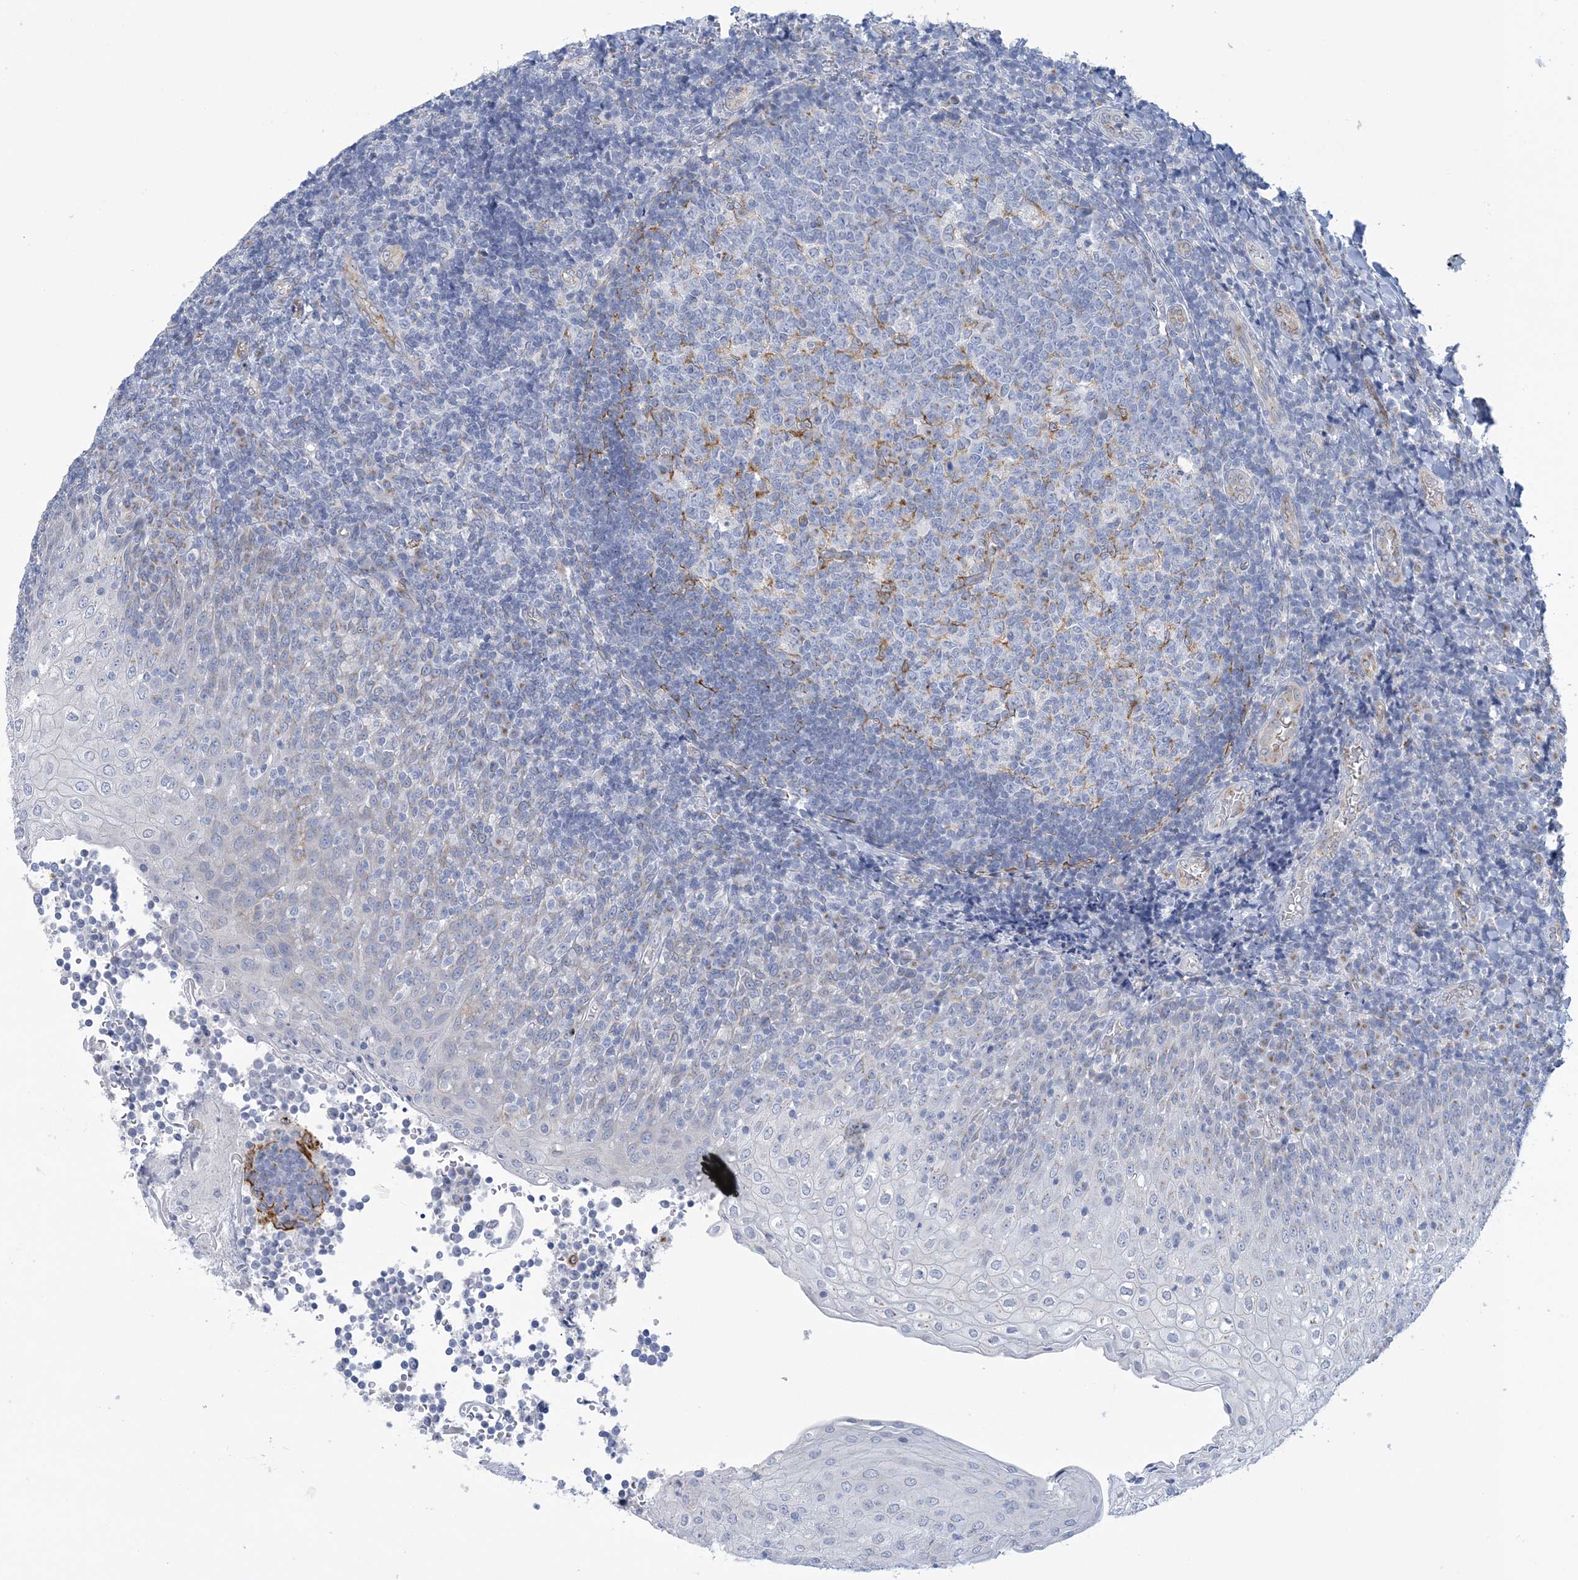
{"staining": {"intensity": "negative", "quantity": "none", "location": "none"}, "tissue": "tonsil", "cell_type": "Germinal center cells", "image_type": "normal", "snomed": [{"axis": "morphology", "description": "Normal tissue, NOS"}, {"axis": "topography", "description": "Tonsil"}], "caption": "Germinal center cells are negative for protein expression in normal human tonsil. The staining is performed using DAB brown chromogen with nuclei counter-stained in using hematoxylin.", "gene": "PLEKHG4B", "patient": {"sex": "female", "age": 19}}